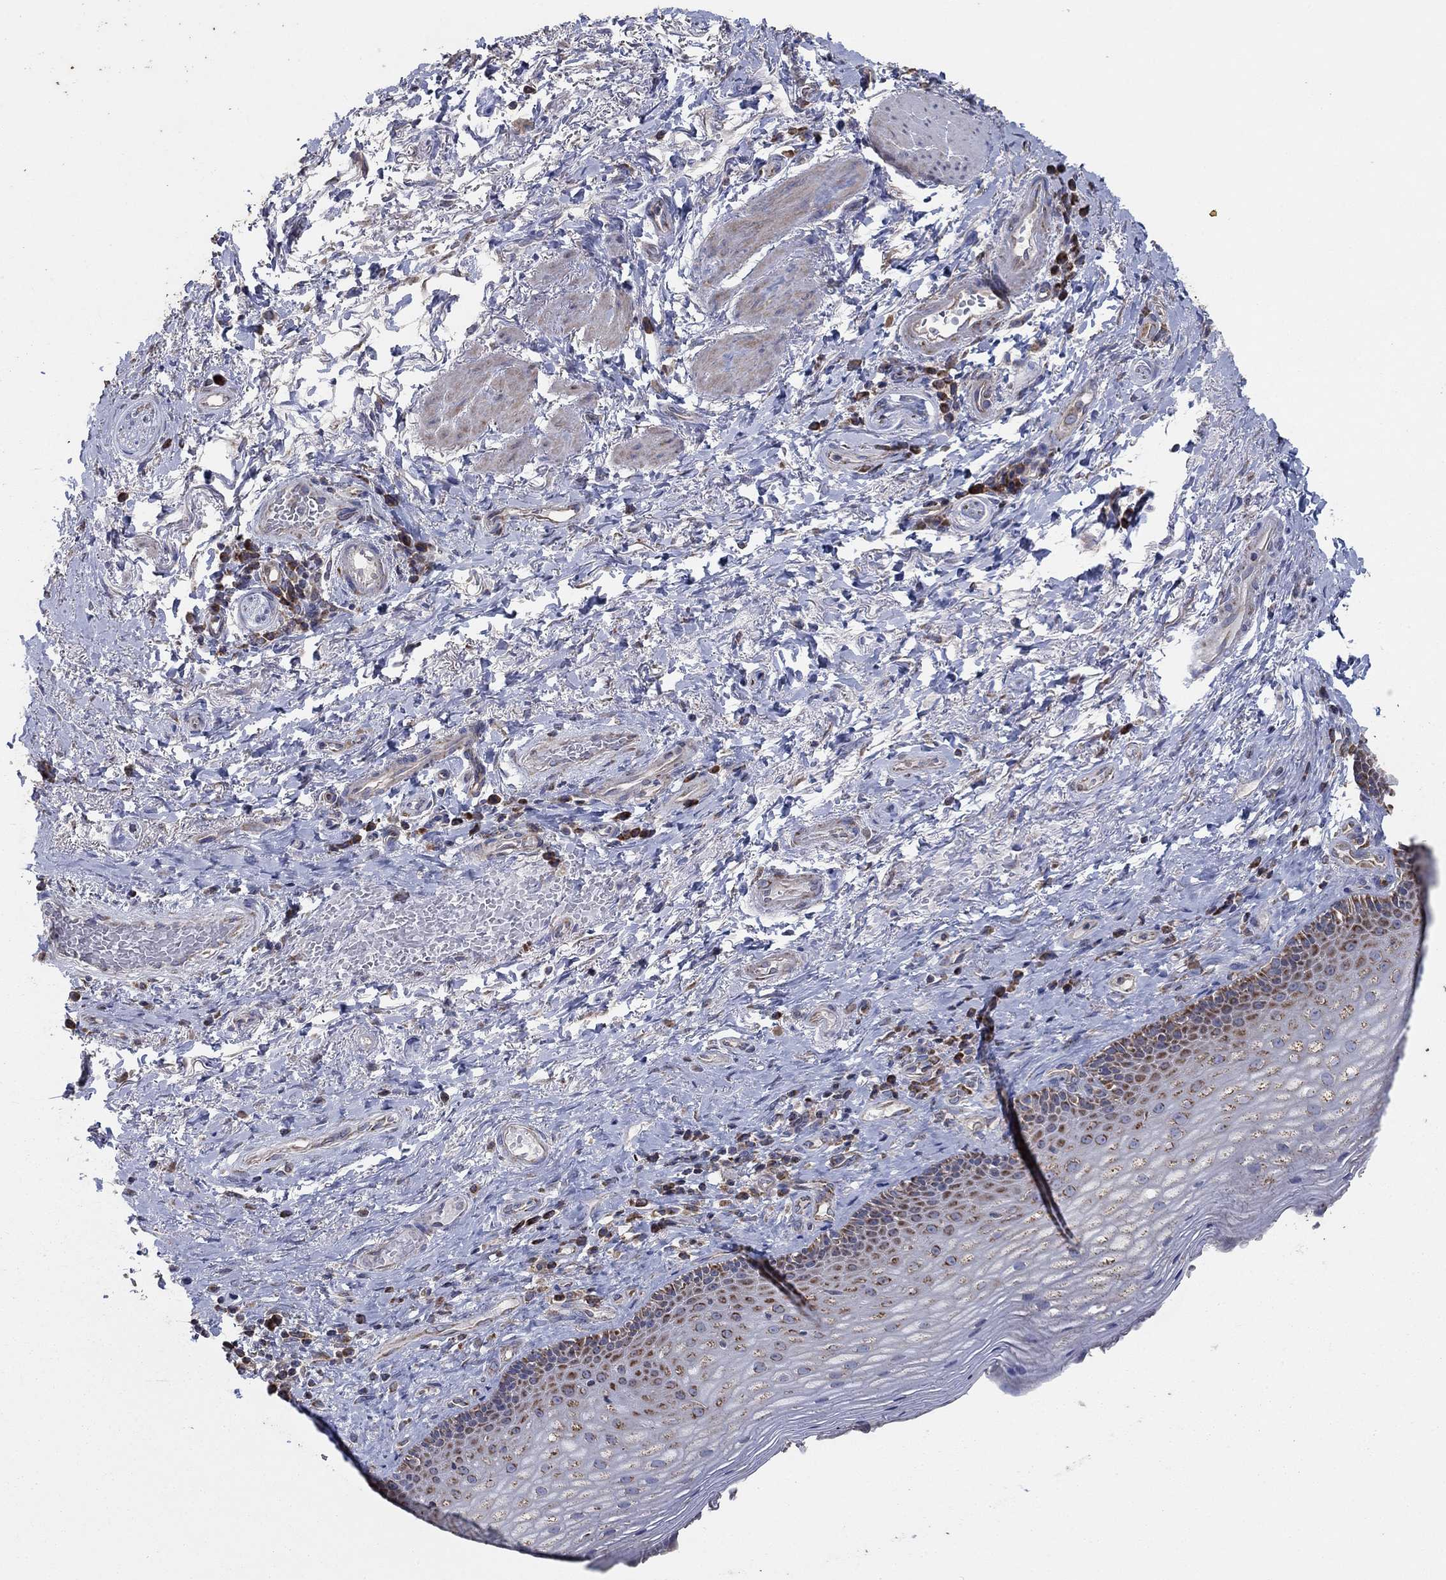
{"staining": {"intensity": "moderate", "quantity": "25%-75%", "location": "cytoplasmic/membranous"}, "tissue": "skin", "cell_type": "Epidermal cells", "image_type": "normal", "snomed": [{"axis": "morphology", "description": "Normal tissue, NOS"}, {"axis": "morphology", "description": "Adenocarcinoma, NOS"}, {"axis": "topography", "description": "Rectum"}, {"axis": "topography", "description": "Anal"}], "caption": "Immunohistochemistry micrograph of normal skin: human skin stained using immunohistochemistry (IHC) reveals medium levels of moderate protein expression localized specifically in the cytoplasmic/membranous of epidermal cells, appearing as a cytoplasmic/membranous brown color.", "gene": "NCEH1", "patient": {"sex": "female", "age": 68}}